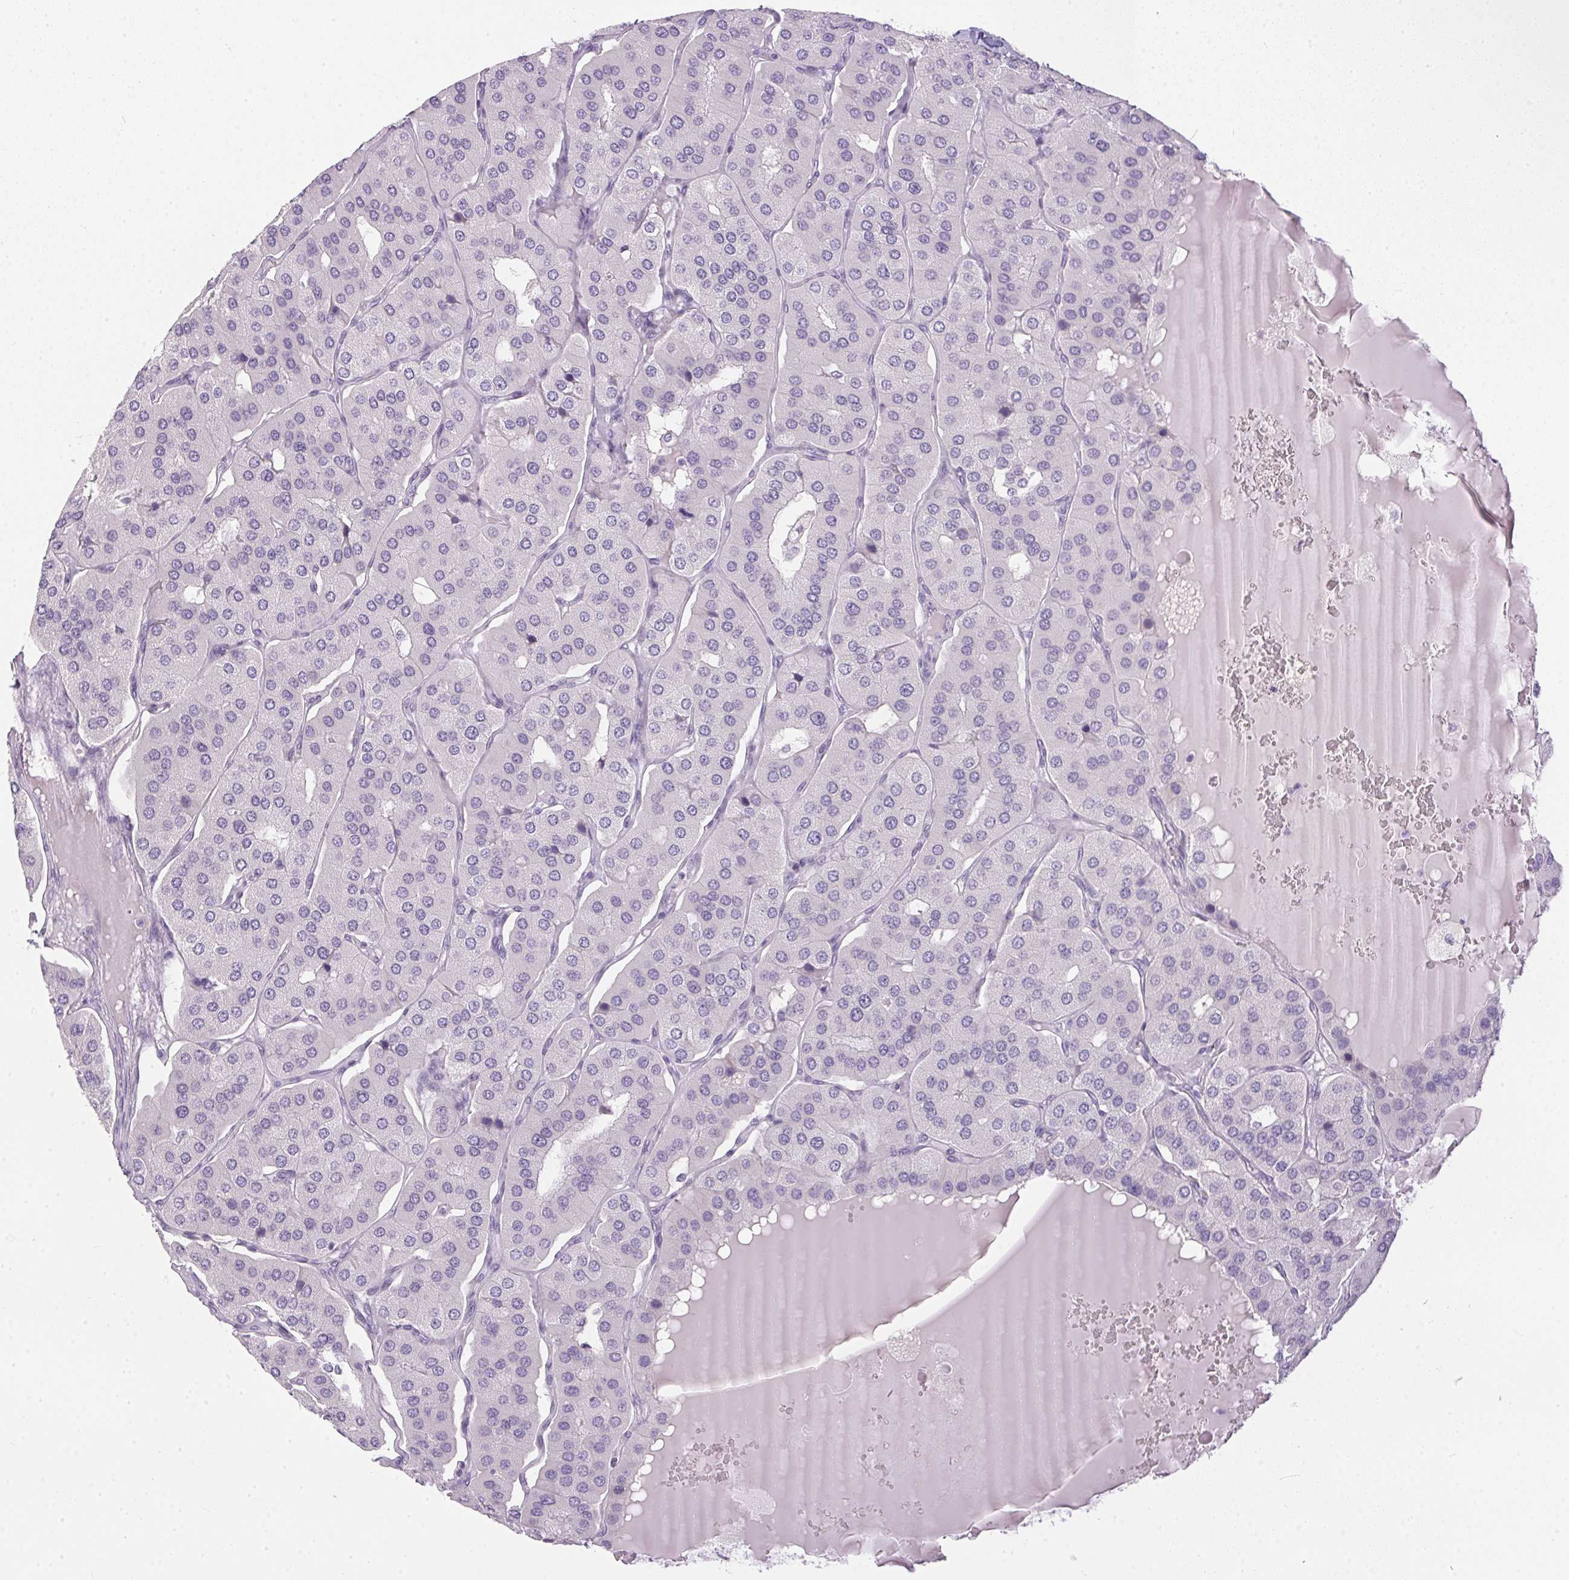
{"staining": {"intensity": "negative", "quantity": "none", "location": "none"}, "tissue": "parathyroid gland", "cell_type": "Glandular cells", "image_type": "normal", "snomed": [{"axis": "morphology", "description": "Normal tissue, NOS"}, {"axis": "morphology", "description": "Adenoma, NOS"}, {"axis": "topography", "description": "Parathyroid gland"}], "caption": "Immunohistochemistry image of benign parathyroid gland stained for a protein (brown), which displays no expression in glandular cells.", "gene": "GBP6", "patient": {"sex": "female", "age": 86}}